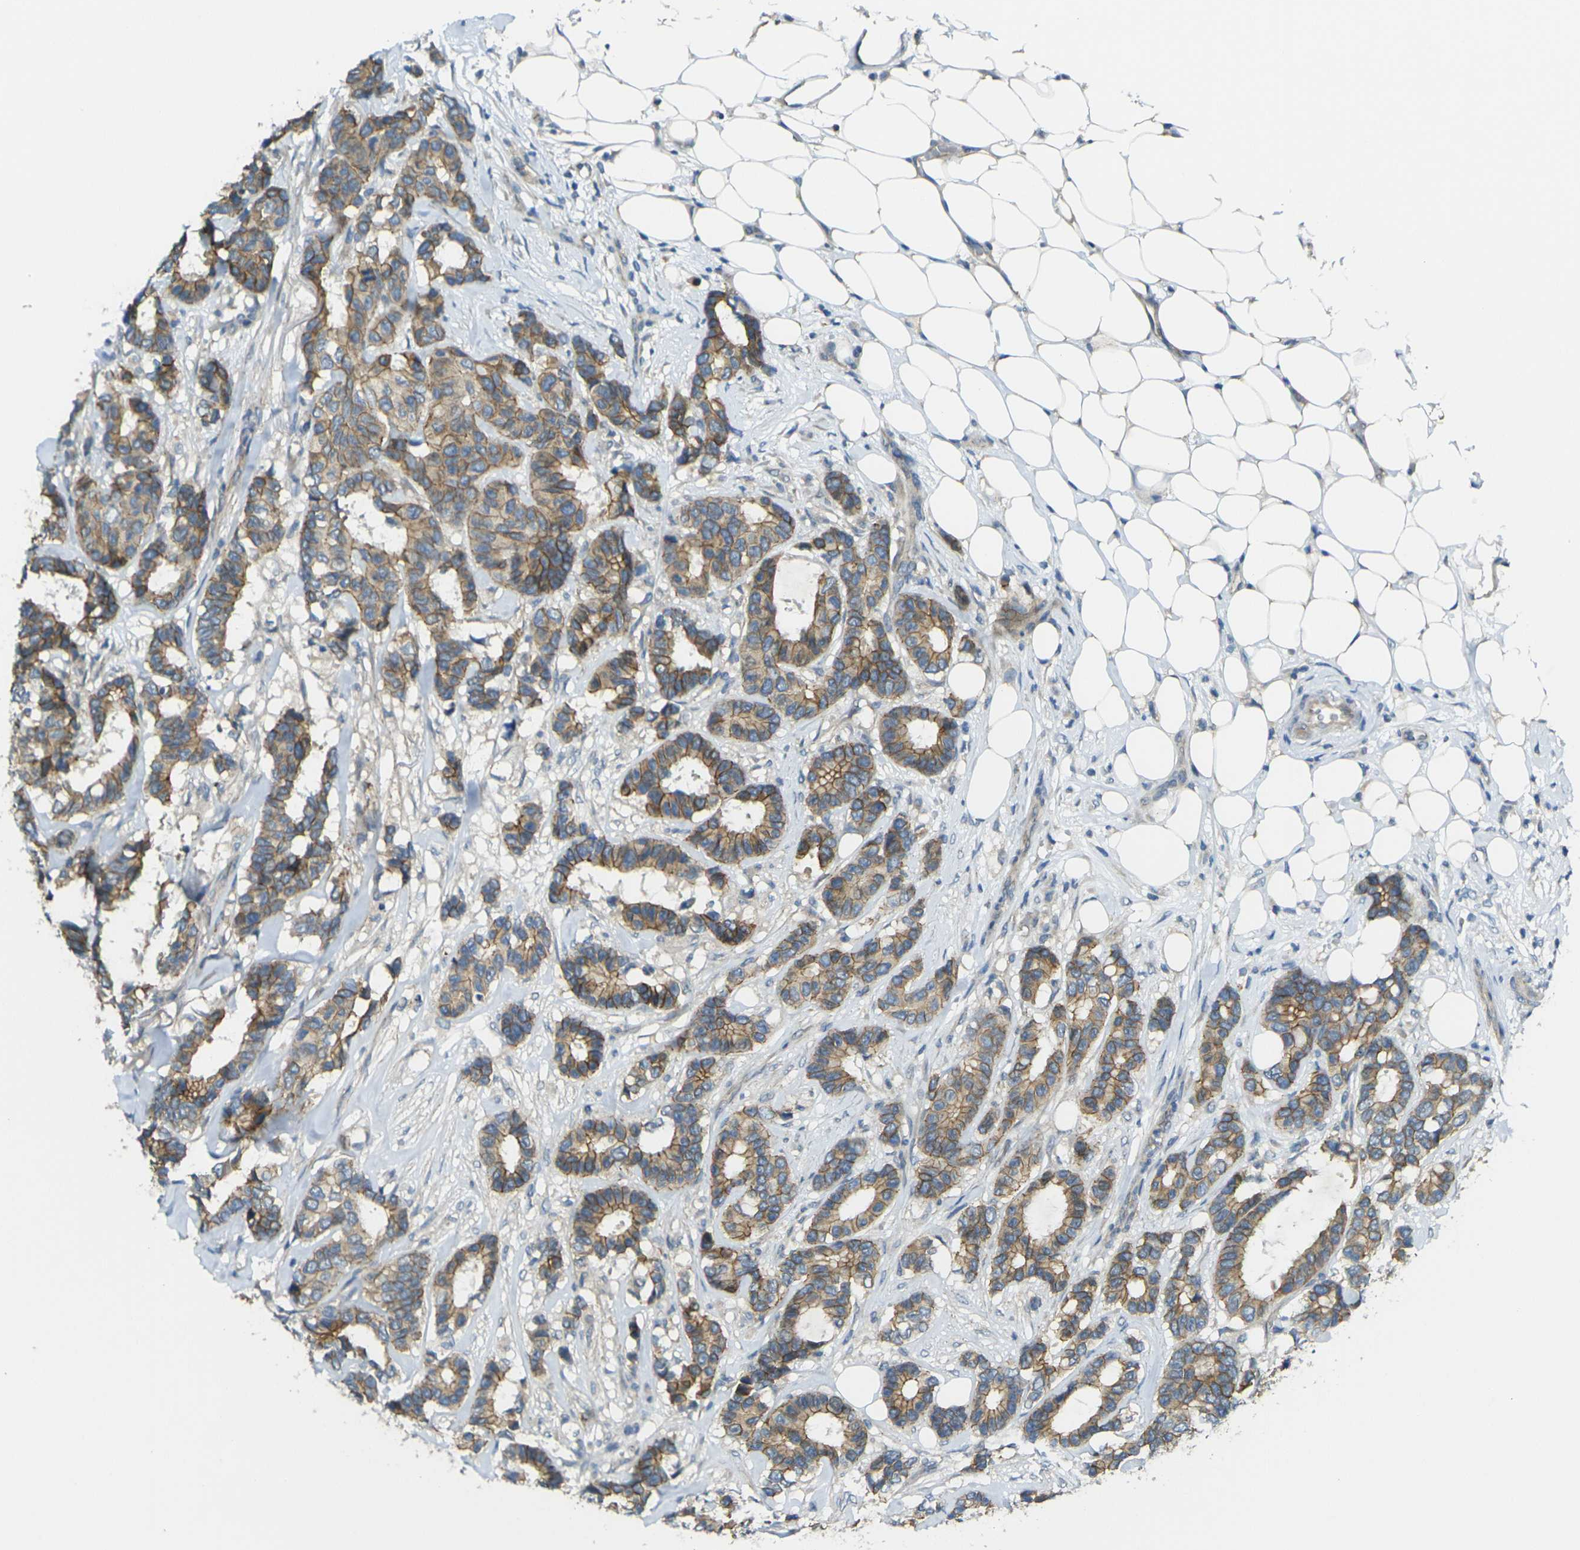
{"staining": {"intensity": "moderate", "quantity": ">75%", "location": "cytoplasmic/membranous"}, "tissue": "breast cancer", "cell_type": "Tumor cells", "image_type": "cancer", "snomed": [{"axis": "morphology", "description": "Duct carcinoma"}, {"axis": "topography", "description": "Breast"}], "caption": "This is a histology image of immunohistochemistry (IHC) staining of breast cancer, which shows moderate expression in the cytoplasmic/membranous of tumor cells.", "gene": "RHBDD1", "patient": {"sex": "female", "age": 87}}